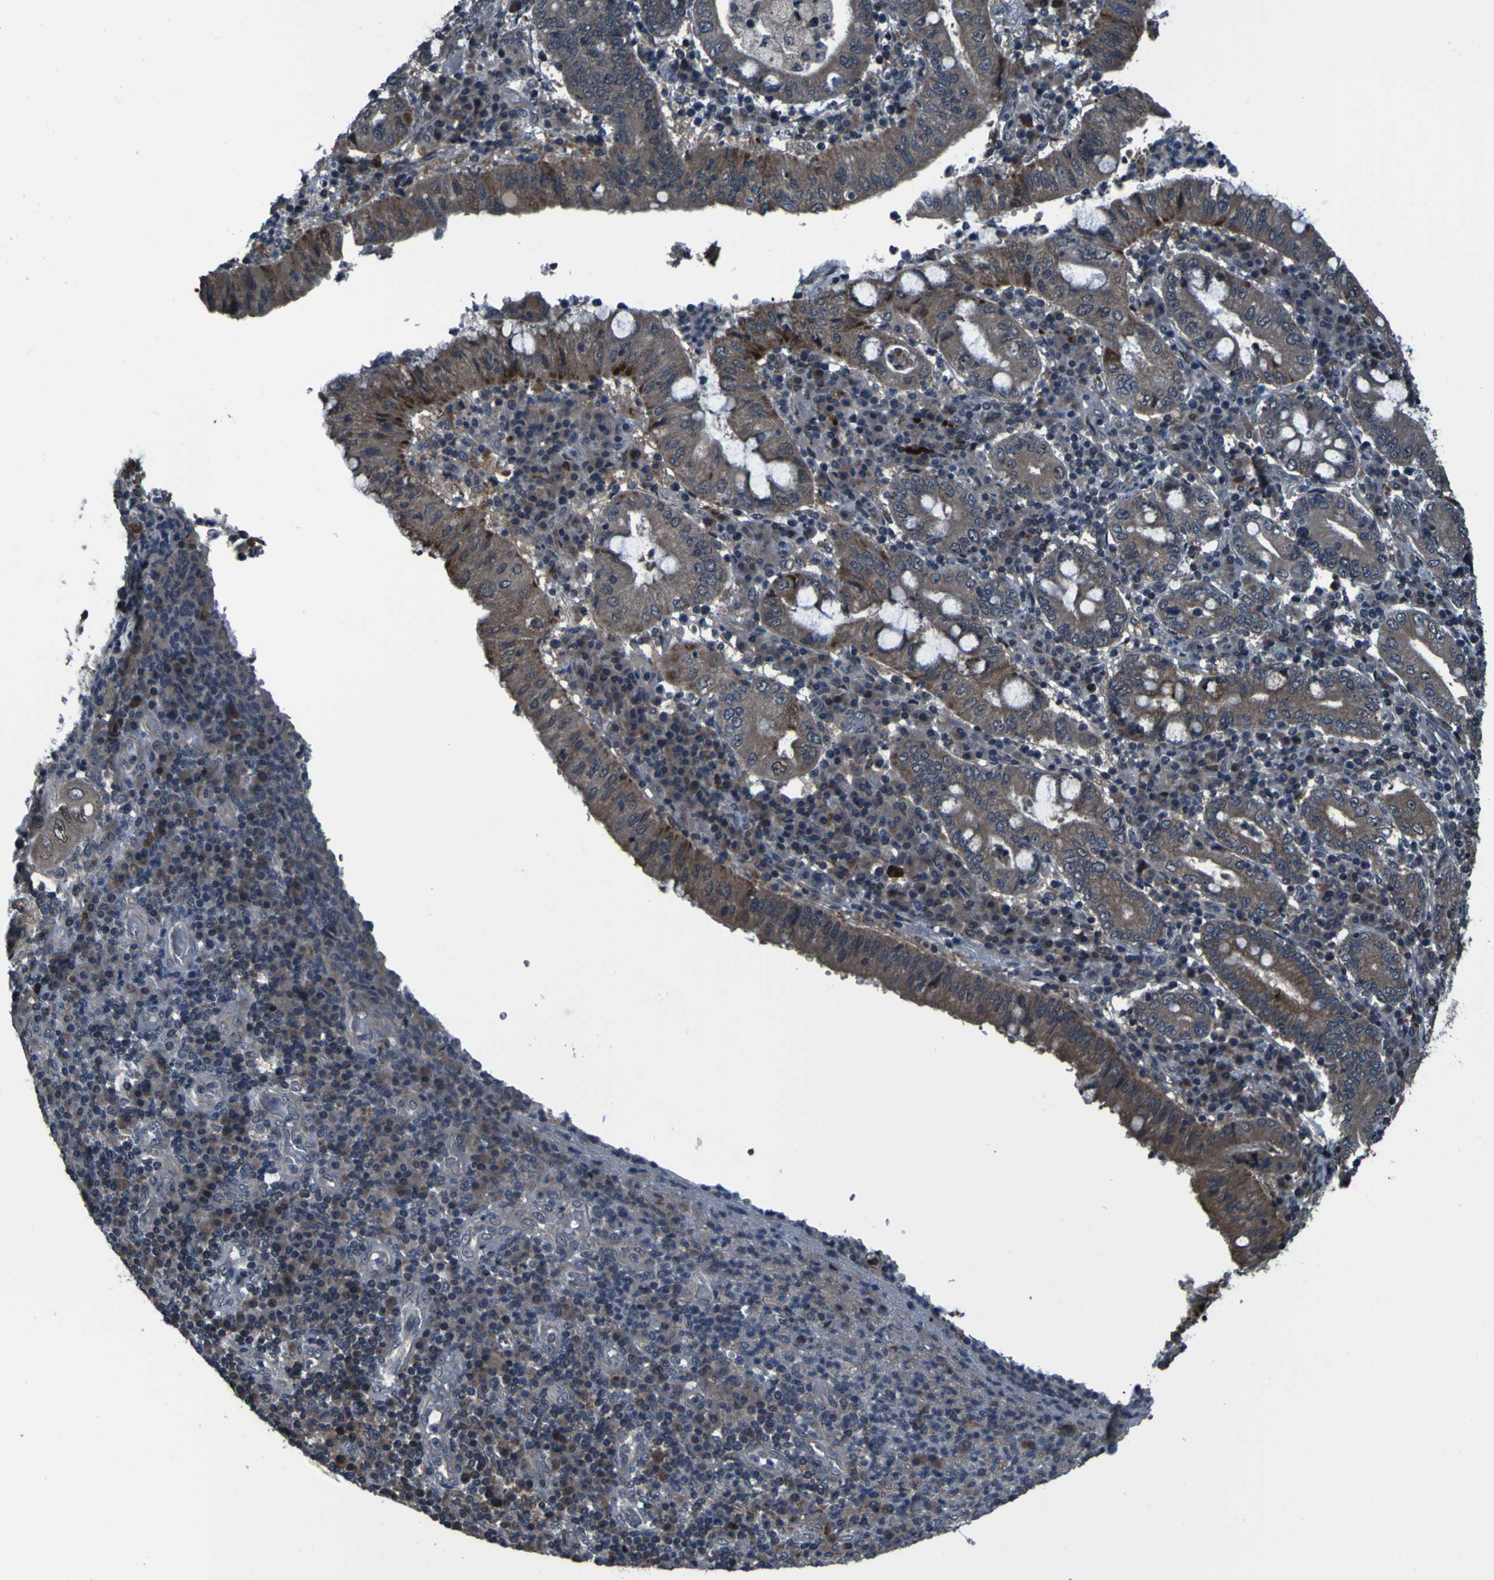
{"staining": {"intensity": "moderate", "quantity": ">75%", "location": "cytoplasmic/membranous"}, "tissue": "stomach cancer", "cell_type": "Tumor cells", "image_type": "cancer", "snomed": [{"axis": "morphology", "description": "Normal tissue, NOS"}, {"axis": "morphology", "description": "Adenocarcinoma, NOS"}, {"axis": "topography", "description": "Esophagus"}, {"axis": "topography", "description": "Stomach, upper"}, {"axis": "topography", "description": "Peripheral nerve tissue"}], "caption": "Stomach cancer (adenocarcinoma) stained with DAB immunohistochemistry exhibits medium levels of moderate cytoplasmic/membranous expression in about >75% of tumor cells.", "gene": "OSTM1", "patient": {"sex": "male", "age": 62}}